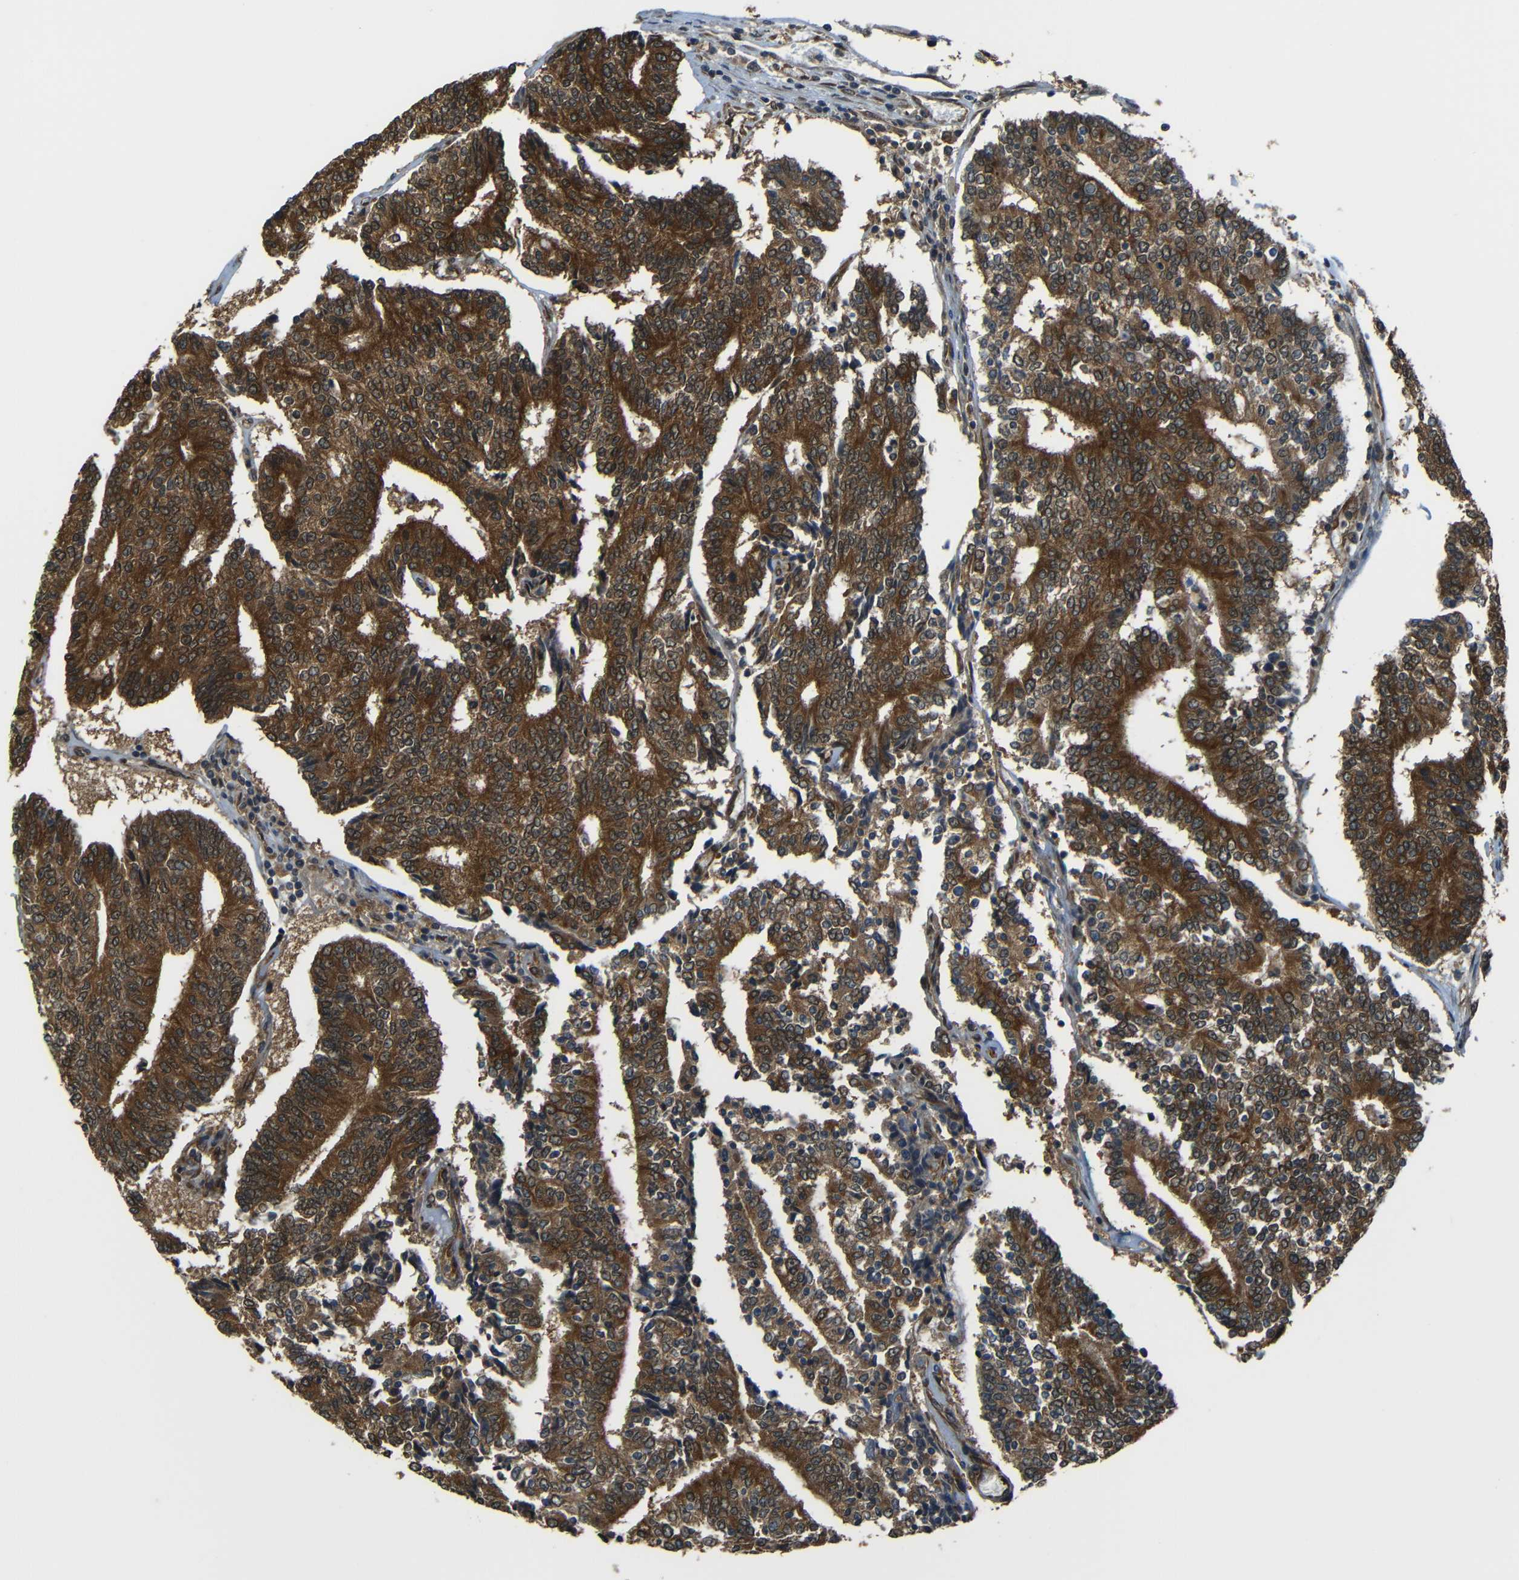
{"staining": {"intensity": "strong", "quantity": ">75%", "location": "cytoplasmic/membranous"}, "tissue": "prostate cancer", "cell_type": "Tumor cells", "image_type": "cancer", "snomed": [{"axis": "morphology", "description": "Normal tissue, NOS"}, {"axis": "morphology", "description": "Adenocarcinoma, High grade"}, {"axis": "topography", "description": "Prostate"}, {"axis": "topography", "description": "Seminal veicle"}], "caption": "Immunohistochemical staining of prostate high-grade adenocarcinoma shows high levels of strong cytoplasmic/membranous protein positivity in about >75% of tumor cells.", "gene": "VAPB", "patient": {"sex": "male", "age": 55}}